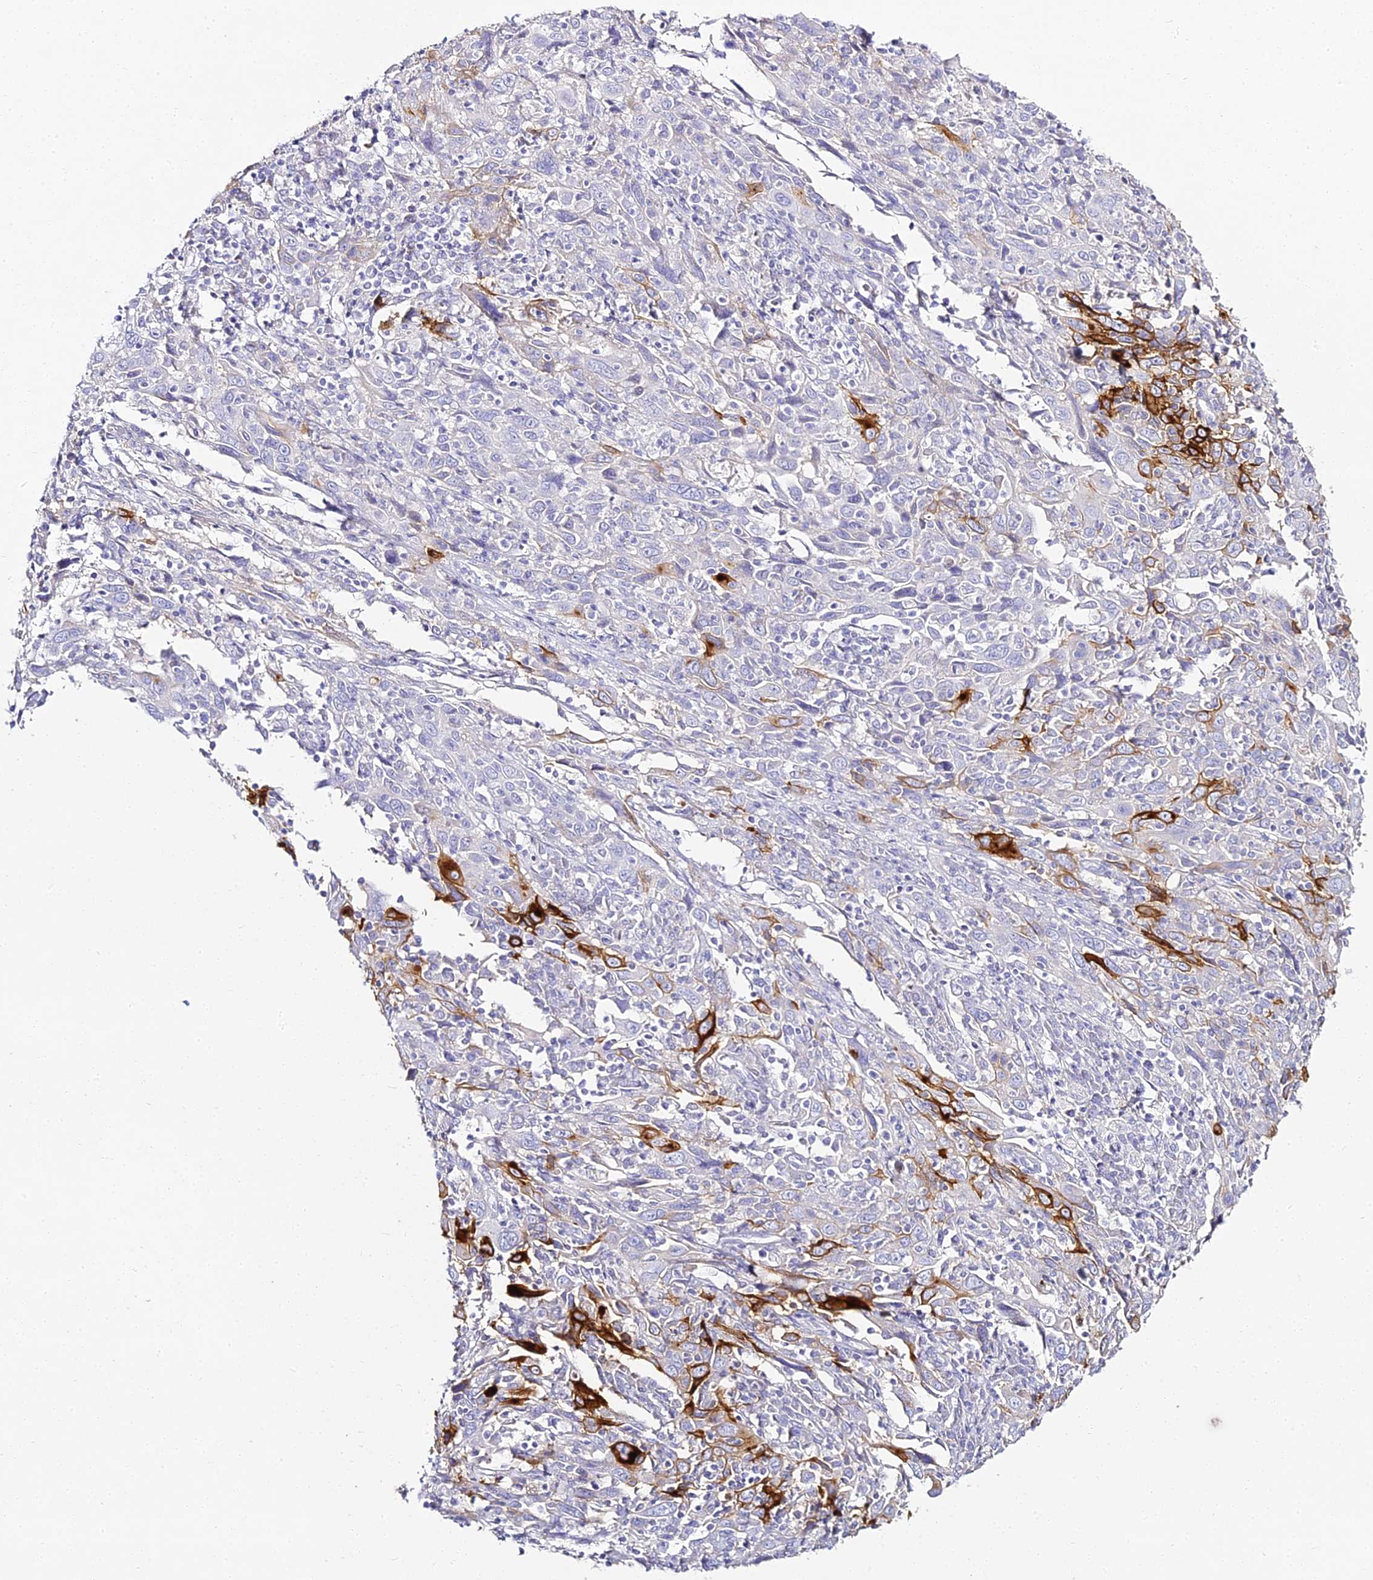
{"staining": {"intensity": "strong", "quantity": "<25%", "location": "cytoplasmic/membranous"}, "tissue": "cervical cancer", "cell_type": "Tumor cells", "image_type": "cancer", "snomed": [{"axis": "morphology", "description": "Squamous cell carcinoma, NOS"}, {"axis": "topography", "description": "Cervix"}], "caption": "Protein expression analysis of human cervical cancer reveals strong cytoplasmic/membranous expression in approximately <25% of tumor cells.", "gene": "ALPG", "patient": {"sex": "female", "age": 46}}